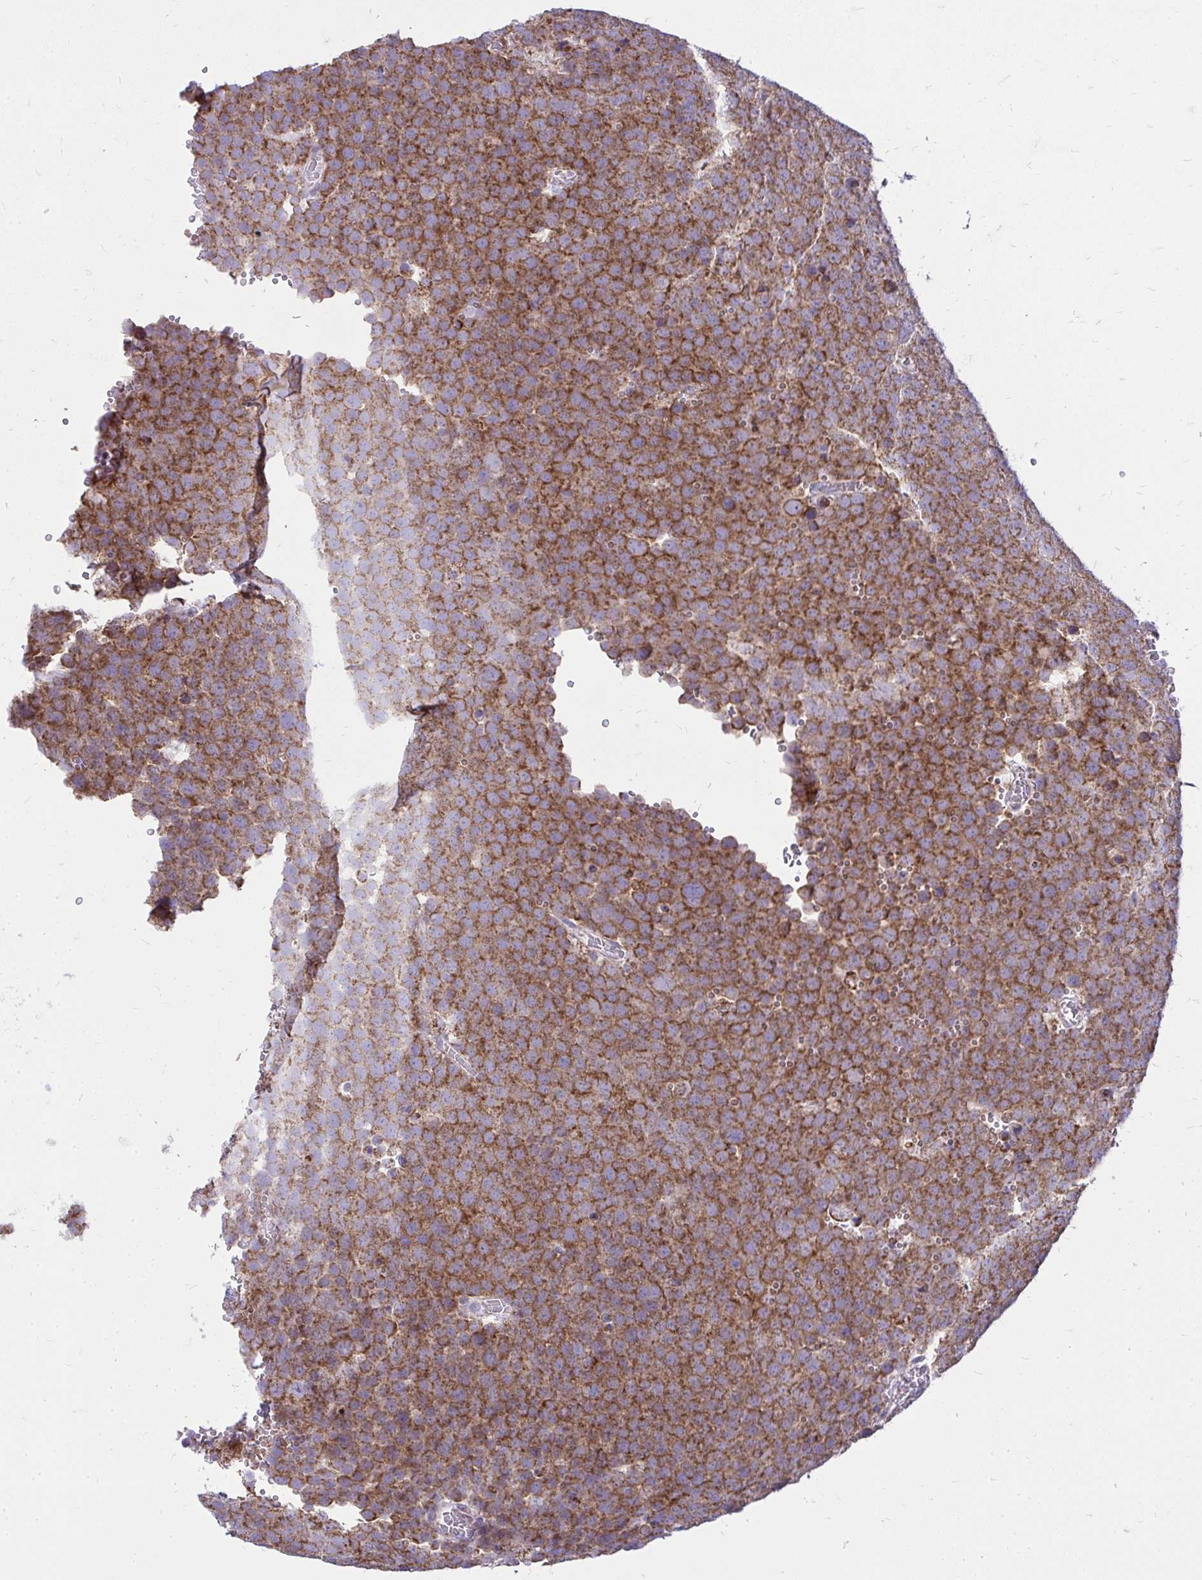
{"staining": {"intensity": "strong", "quantity": ">75%", "location": "cytoplasmic/membranous"}, "tissue": "testis cancer", "cell_type": "Tumor cells", "image_type": "cancer", "snomed": [{"axis": "morphology", "description": "Seminoma, NOS"}, {"axis": "topography", "description": "Testis"}], "caption": "Seminoma (testis) stained for a protein demonstrates strong cytoplasmic/membranous positivity in tumor cells.", "gene": "SPTBN2", "patient": {"sex": "male", "age": 71}}